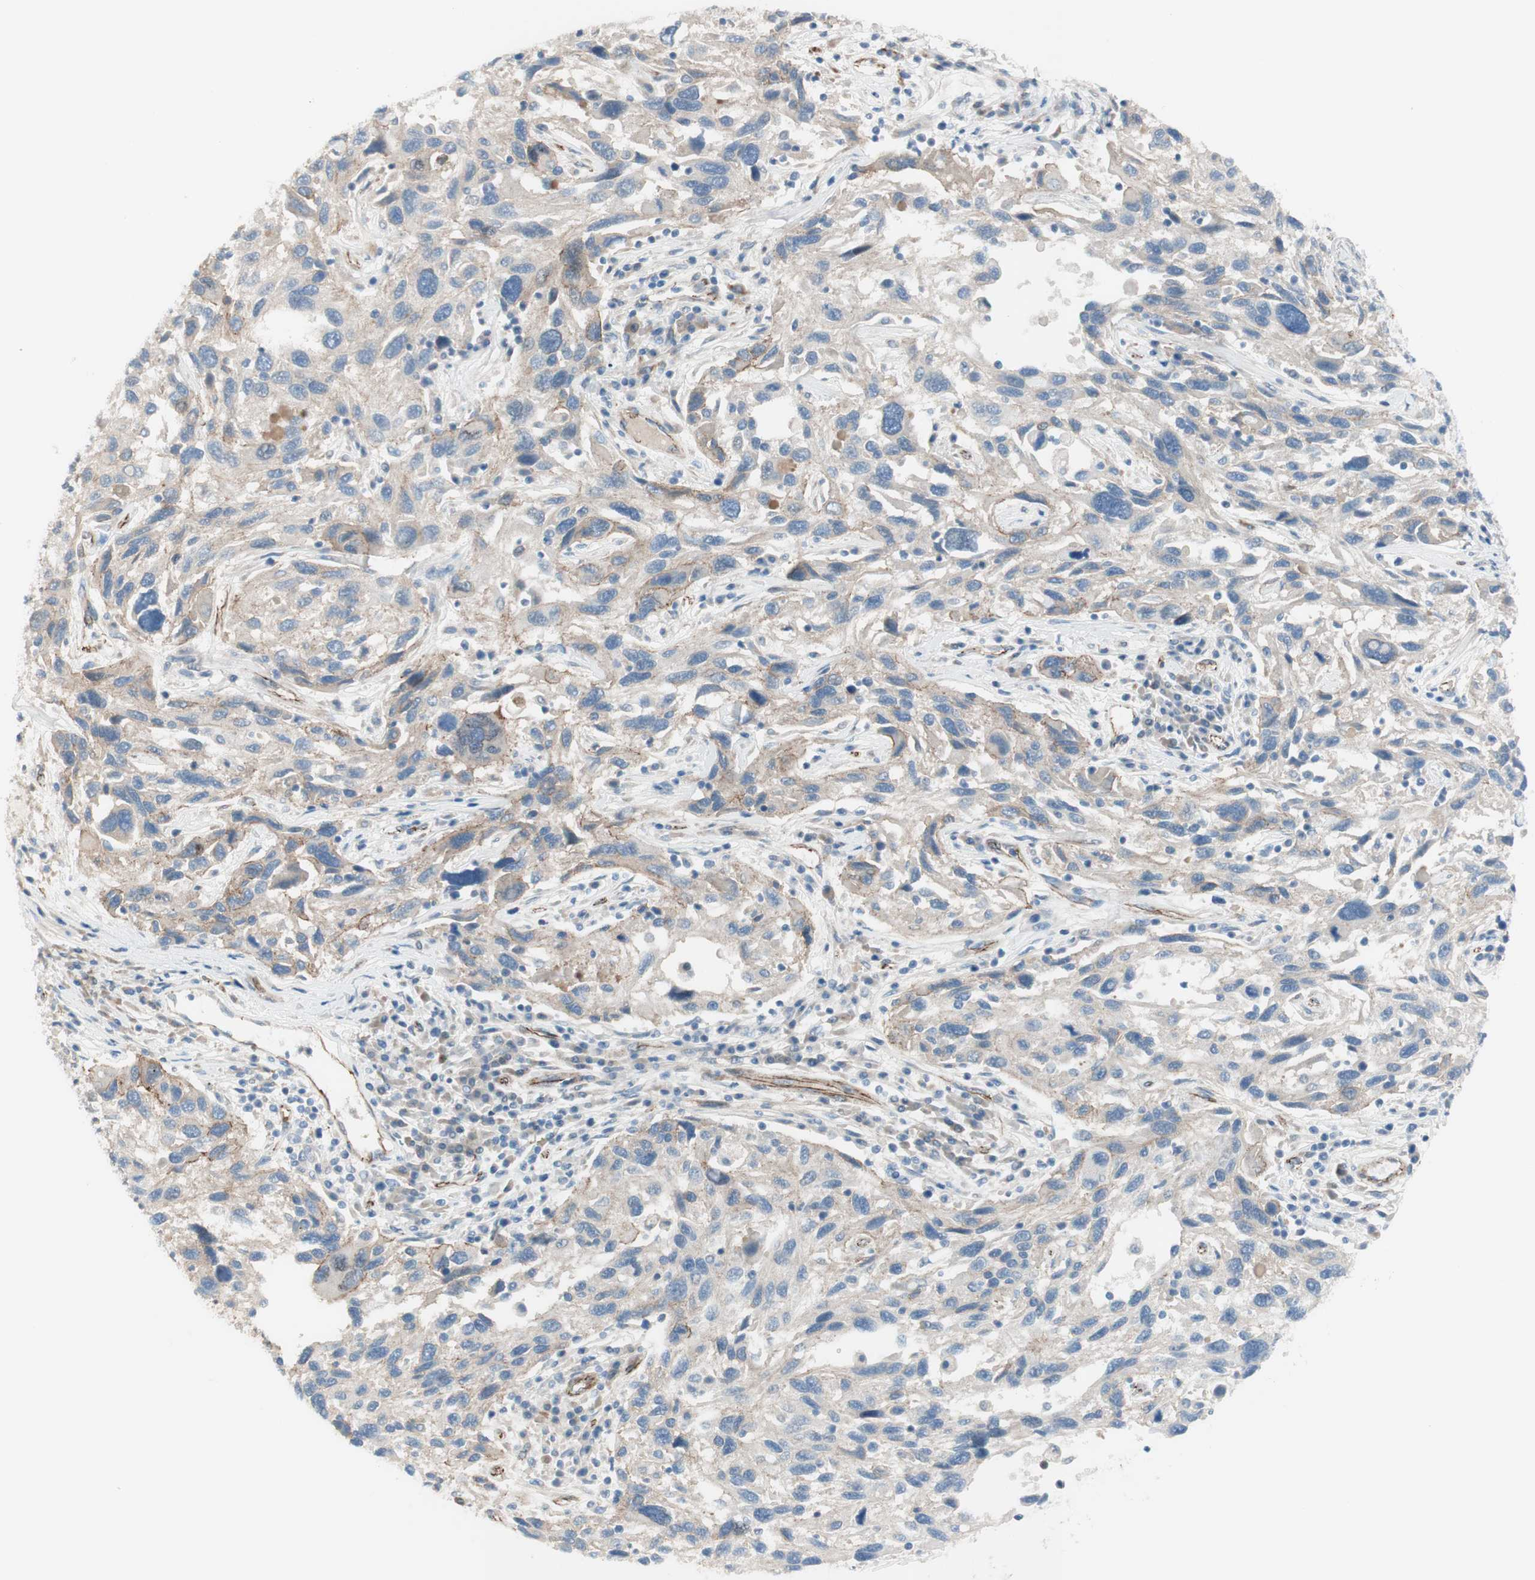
{"staining": {"intensity": "weak", "quantity": "25%-75%", "location": "cytoplasmic/membranous"}, "tissue": "melanoma", "cell_type": "Tumor cells", "image_type": "cancer", "snomed": [{"axis": "morphology", "description": "Malignant melanoma, NOS"}, {"axis": "topography", "description": "Skin"}], "caption": "IHC micrograph of human melanoma stained for a protein (brown), which demonstrates low levels of weak cytoplasmic/membranous expression in about 25%-75% of tumor cells.", "gene": "TJP1", "patient": {"sex": "male", "age": 53}}